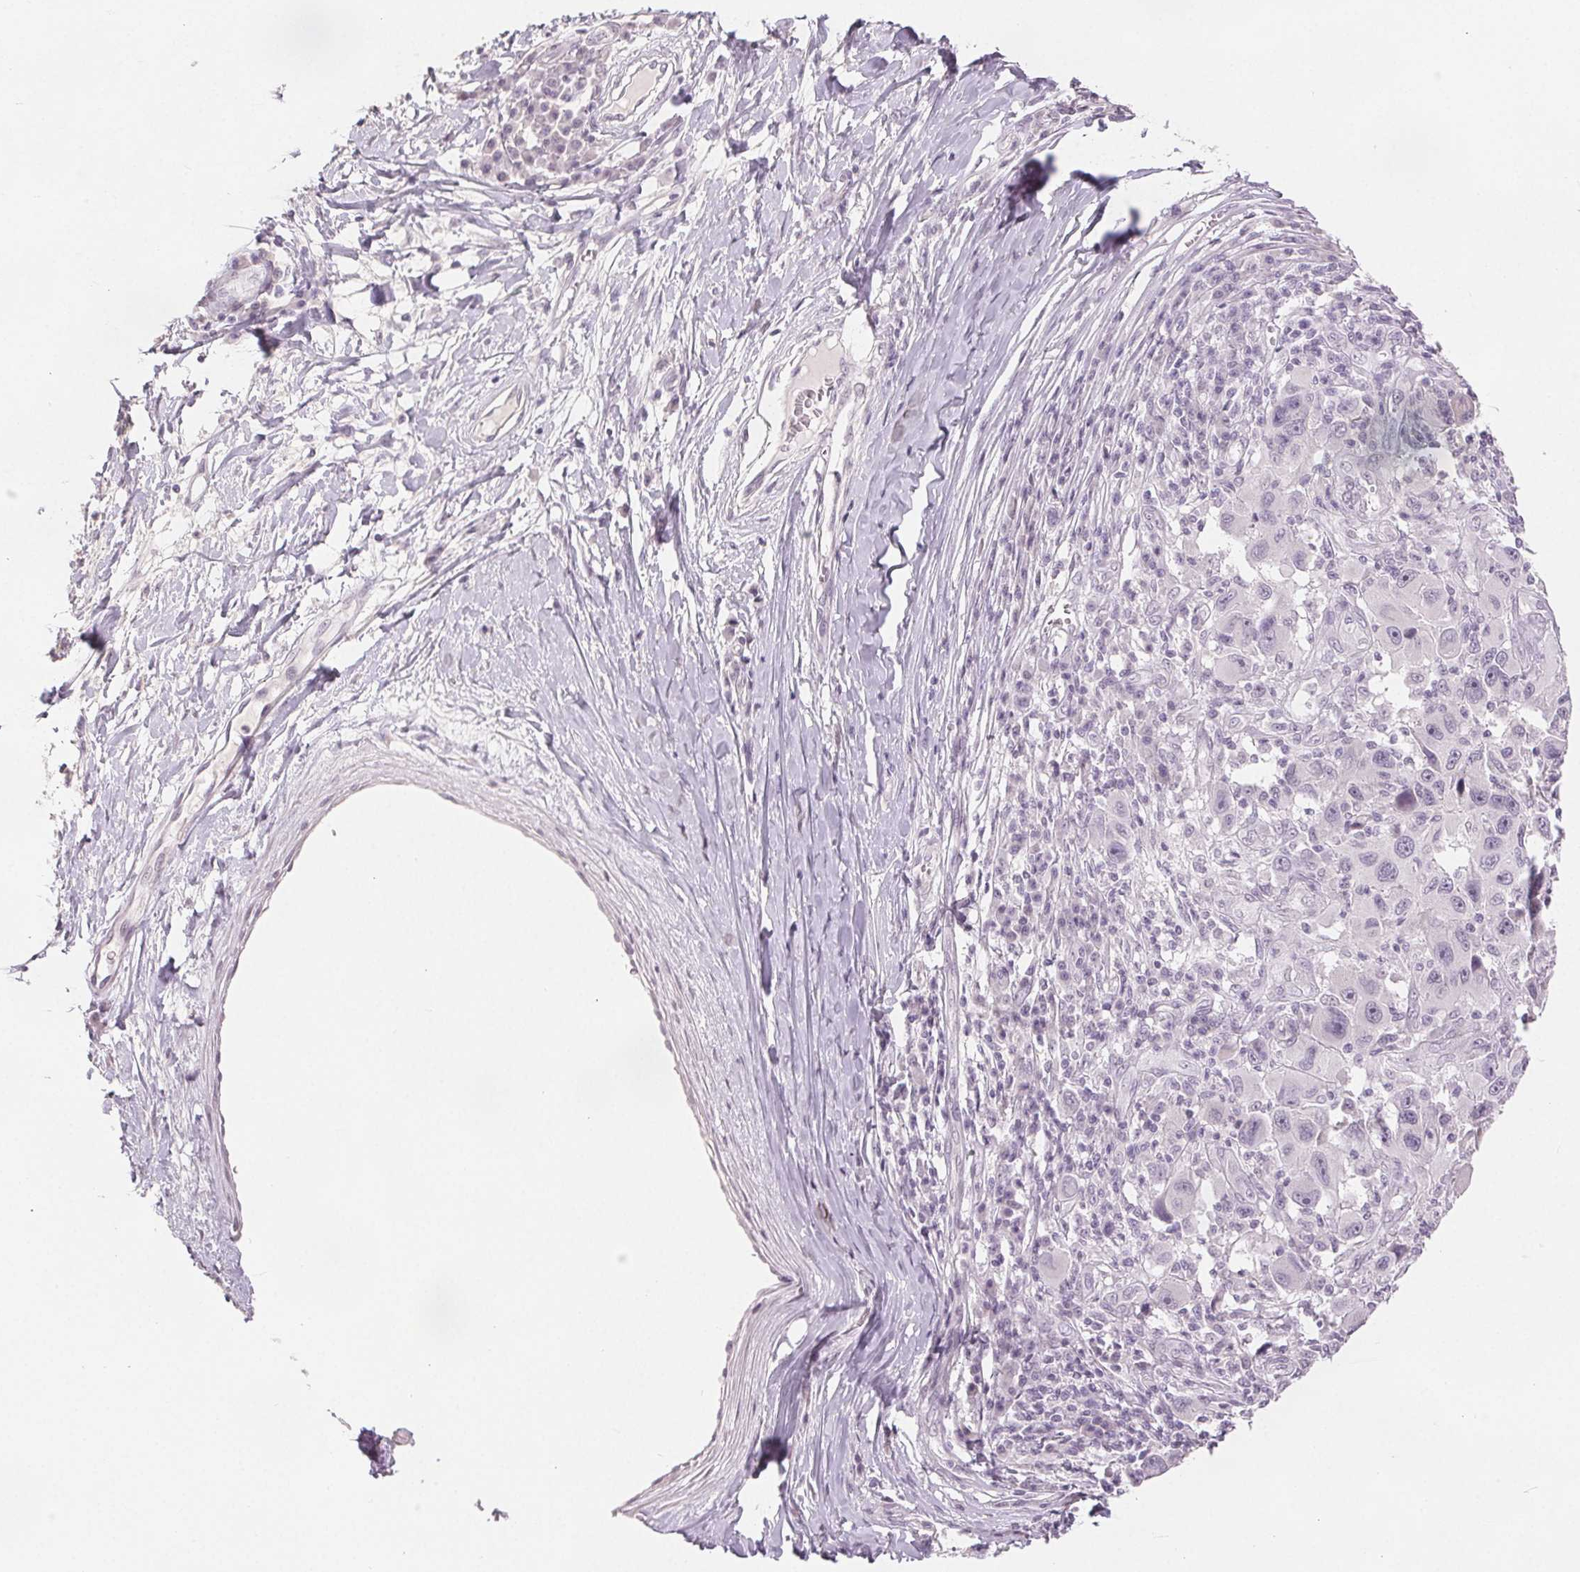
{"staining": {"intensity": "negative", "quantity": "none", "location": "none"}, "tissue": "melanoma", "cell_type": "Tumor cells", "image_type": "cancer", "snomed": [{"axis": "morphology", "description": "Malignant melanoma, NOS"}, {"axis": "topography", "description": "Skin"}], "caption": "Immunohistochemistry (IHC) photomicrograph of human malignant melanoma stained for a protein (brown), which displays no expression in tumor cells.", "gene": "SLC27A5", "patient": {"sex": "male", "age": 53}}